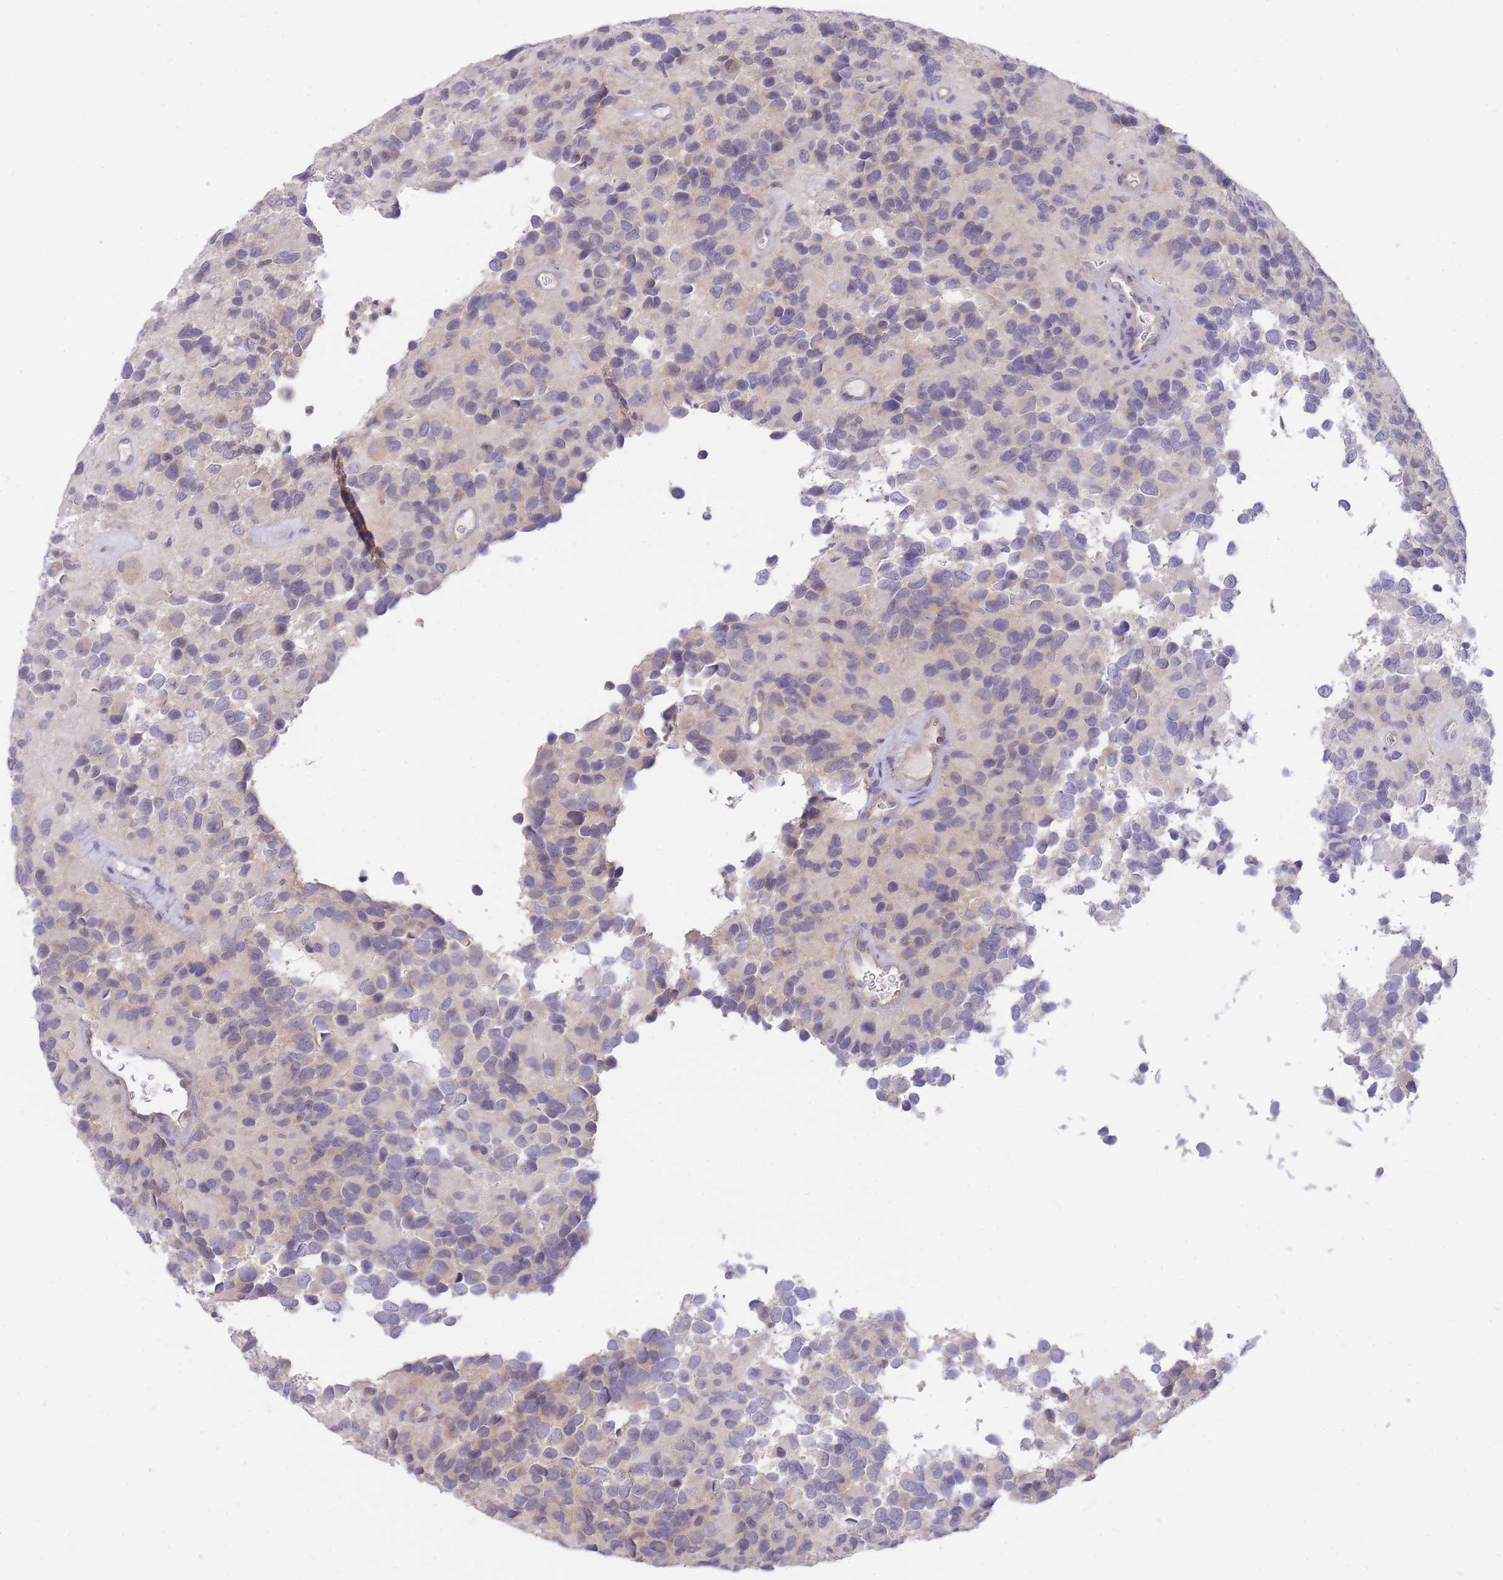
{"staining": {"intensity": "weak", "quantity": "<25%", "location": "cytoplasmic/membranous"}, "tissue": "glioma", "cell_type": "Tumor cells", "image_type": "cancer", "snomed": [{"axis": "morphology", "description": "Glioma, malignant, High grade"}, {"axis": "topography", "description": "Brain"}], "caption": "Immunohistochemistry micrograph of malignant glioma (high-grade) stained for a protein (brown), which exhibits no expression in tumor cells.", "gene": "SUGT1", "patient": {"sex": "male", "age": 77}}